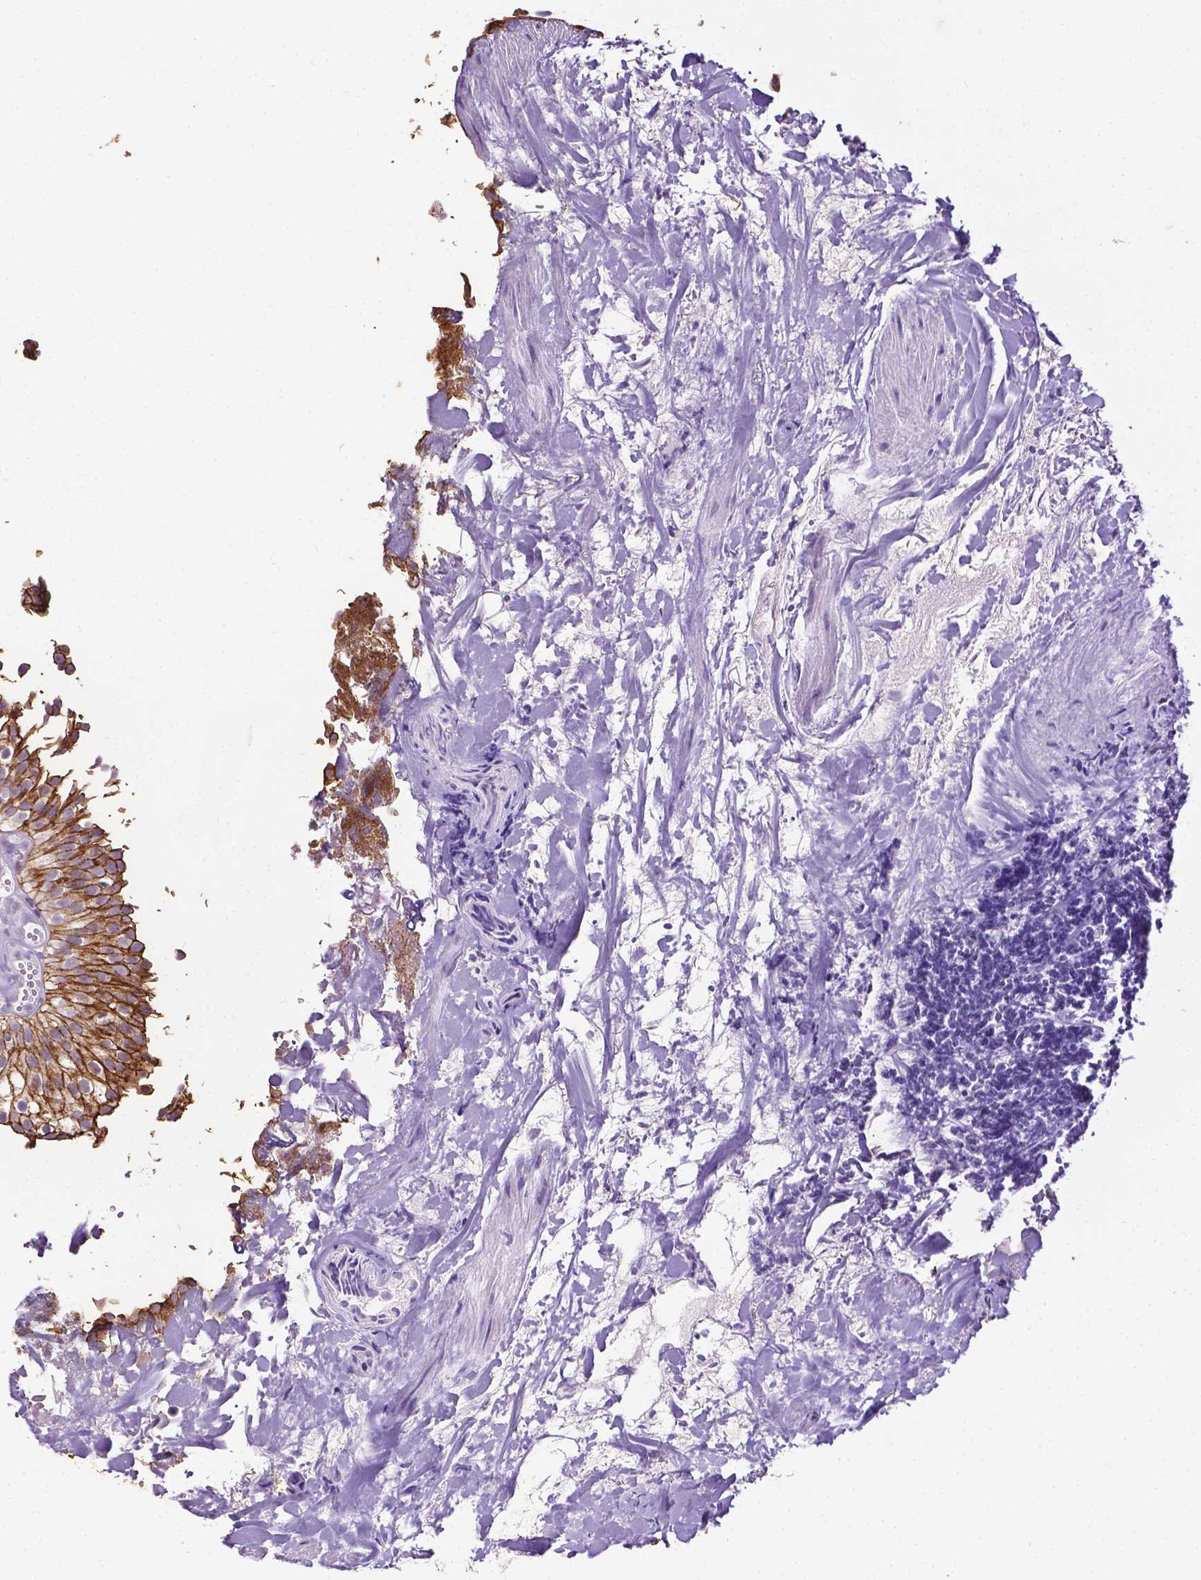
{"staining": {"intensity": "strong", "quantity": ">75%", "location": "cytoplasmic/membranous"}, "tissue": "urothelial cancer", "cell_type": "Tumor cells", "image_type": "cancer", "snomed": [{"axis": "morphology", "description": "Urothelial carcinoma, Low grade"}, {"axis": "topography", "description": "Urinary bladder"}], "caption": "Tumor cells reveal high levels of strong cytoplasmic/membranous positivity in approximately >75% of cells in human urothelial cancer. The staining was performed using DAB (3,3'-diaminobenzidine), with brown indicating positive protein expression. Nuclei are stained blue with hematoxylin.", "gene": "TACSTD2", "patient": {"sex": "male", "age": 70}}